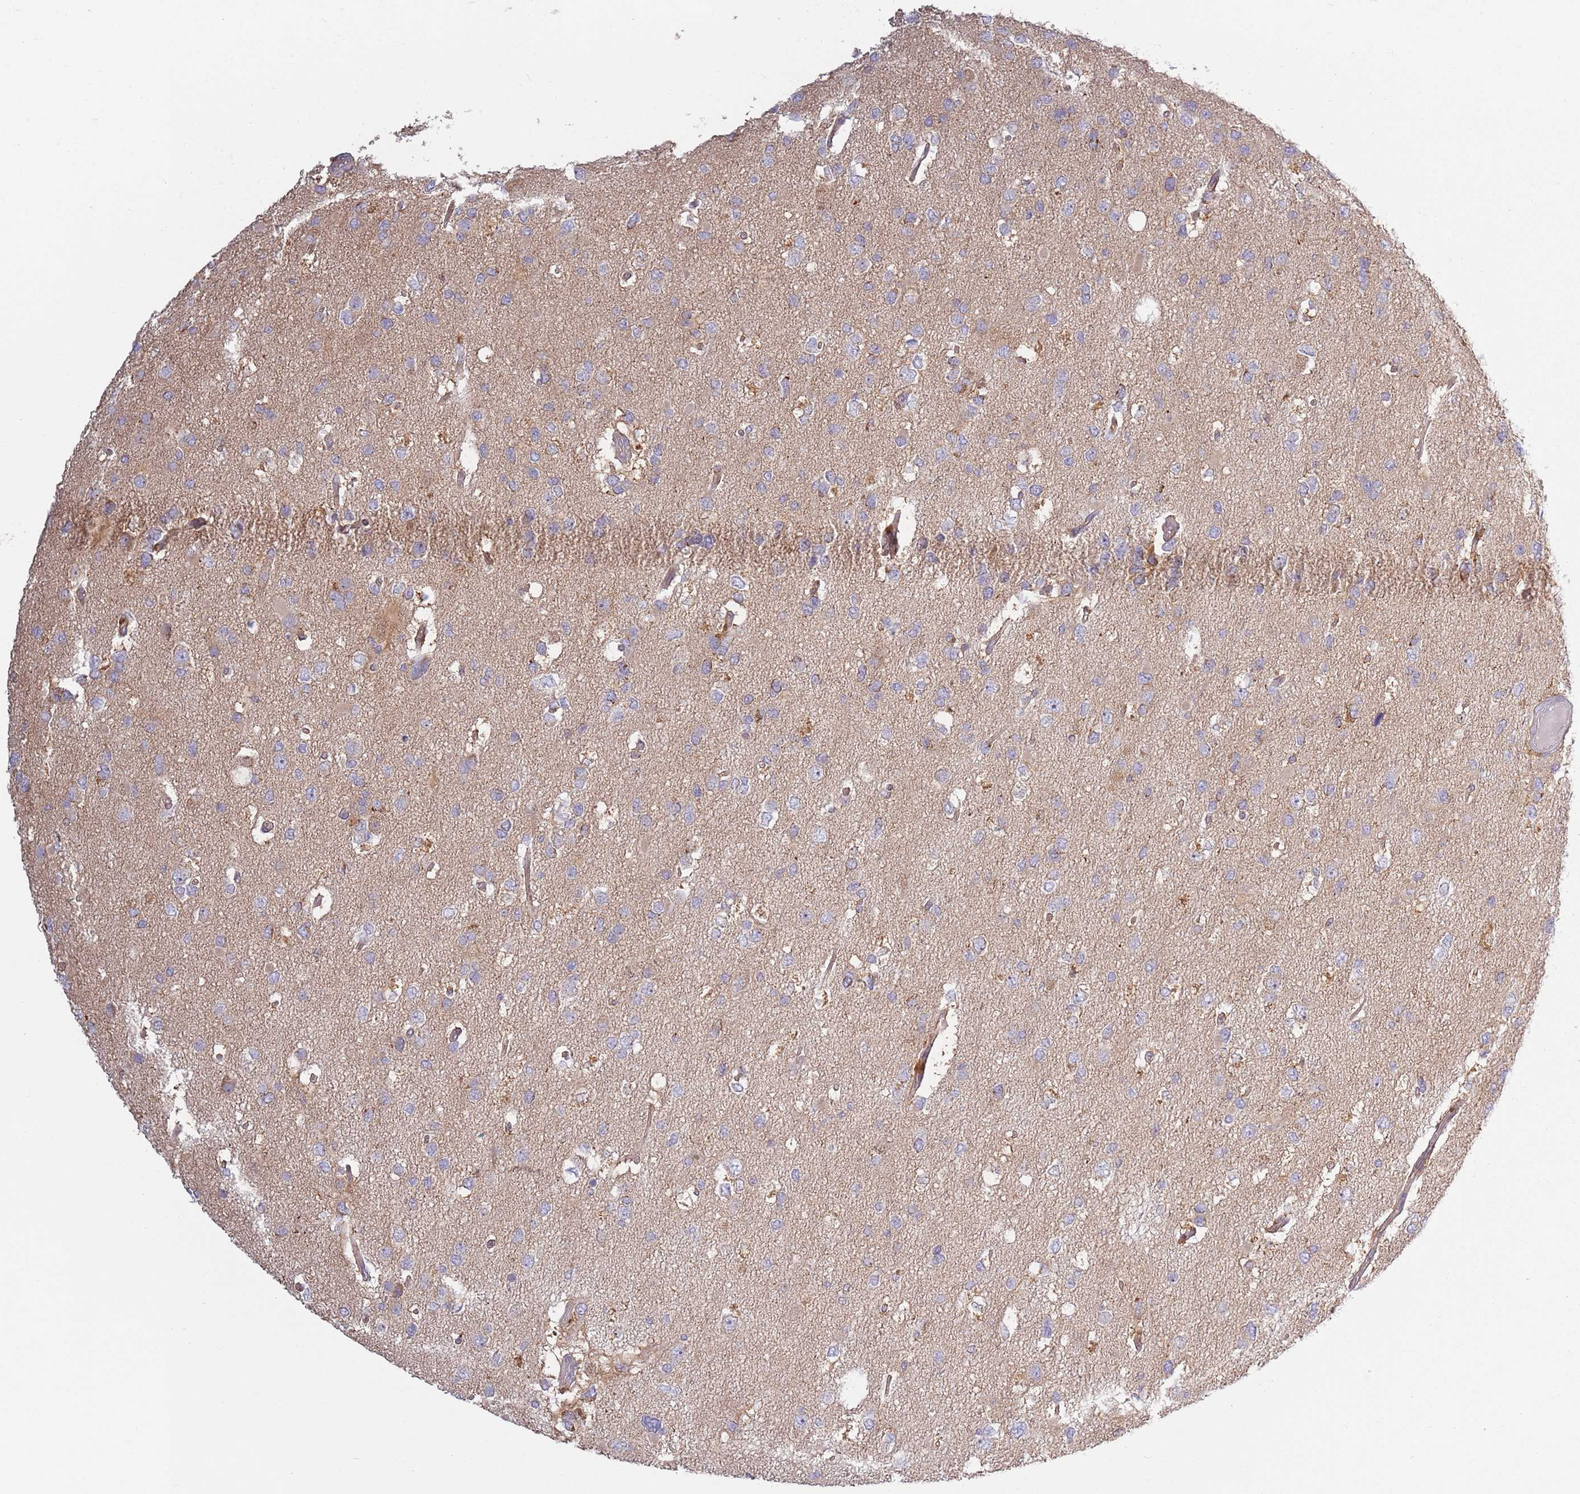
{"staining": {"intensity": "weak", "quantity": "25%-75%", "location": "cytoplasmic/membranous"}, "tissue": "glioma", "cell_type": "Tumor cells", "image_type": "cancer", "snomed": [{"axis": "morphology", "description": "Glioma, malignant, High grade"}, {"axis": "topography", "description": "Brain"}], "caption": "Tumor cells exhibit weak cytoplasmic/membranous expression in about 25%-75% of cells in high-grade glioma (malignant). Immunohistochemistry (ihc) stains the protein of interest in brown and the nuclei are stained blue.", "gene": "COQ5", "patient": {"sex": "male", "age": 53}}